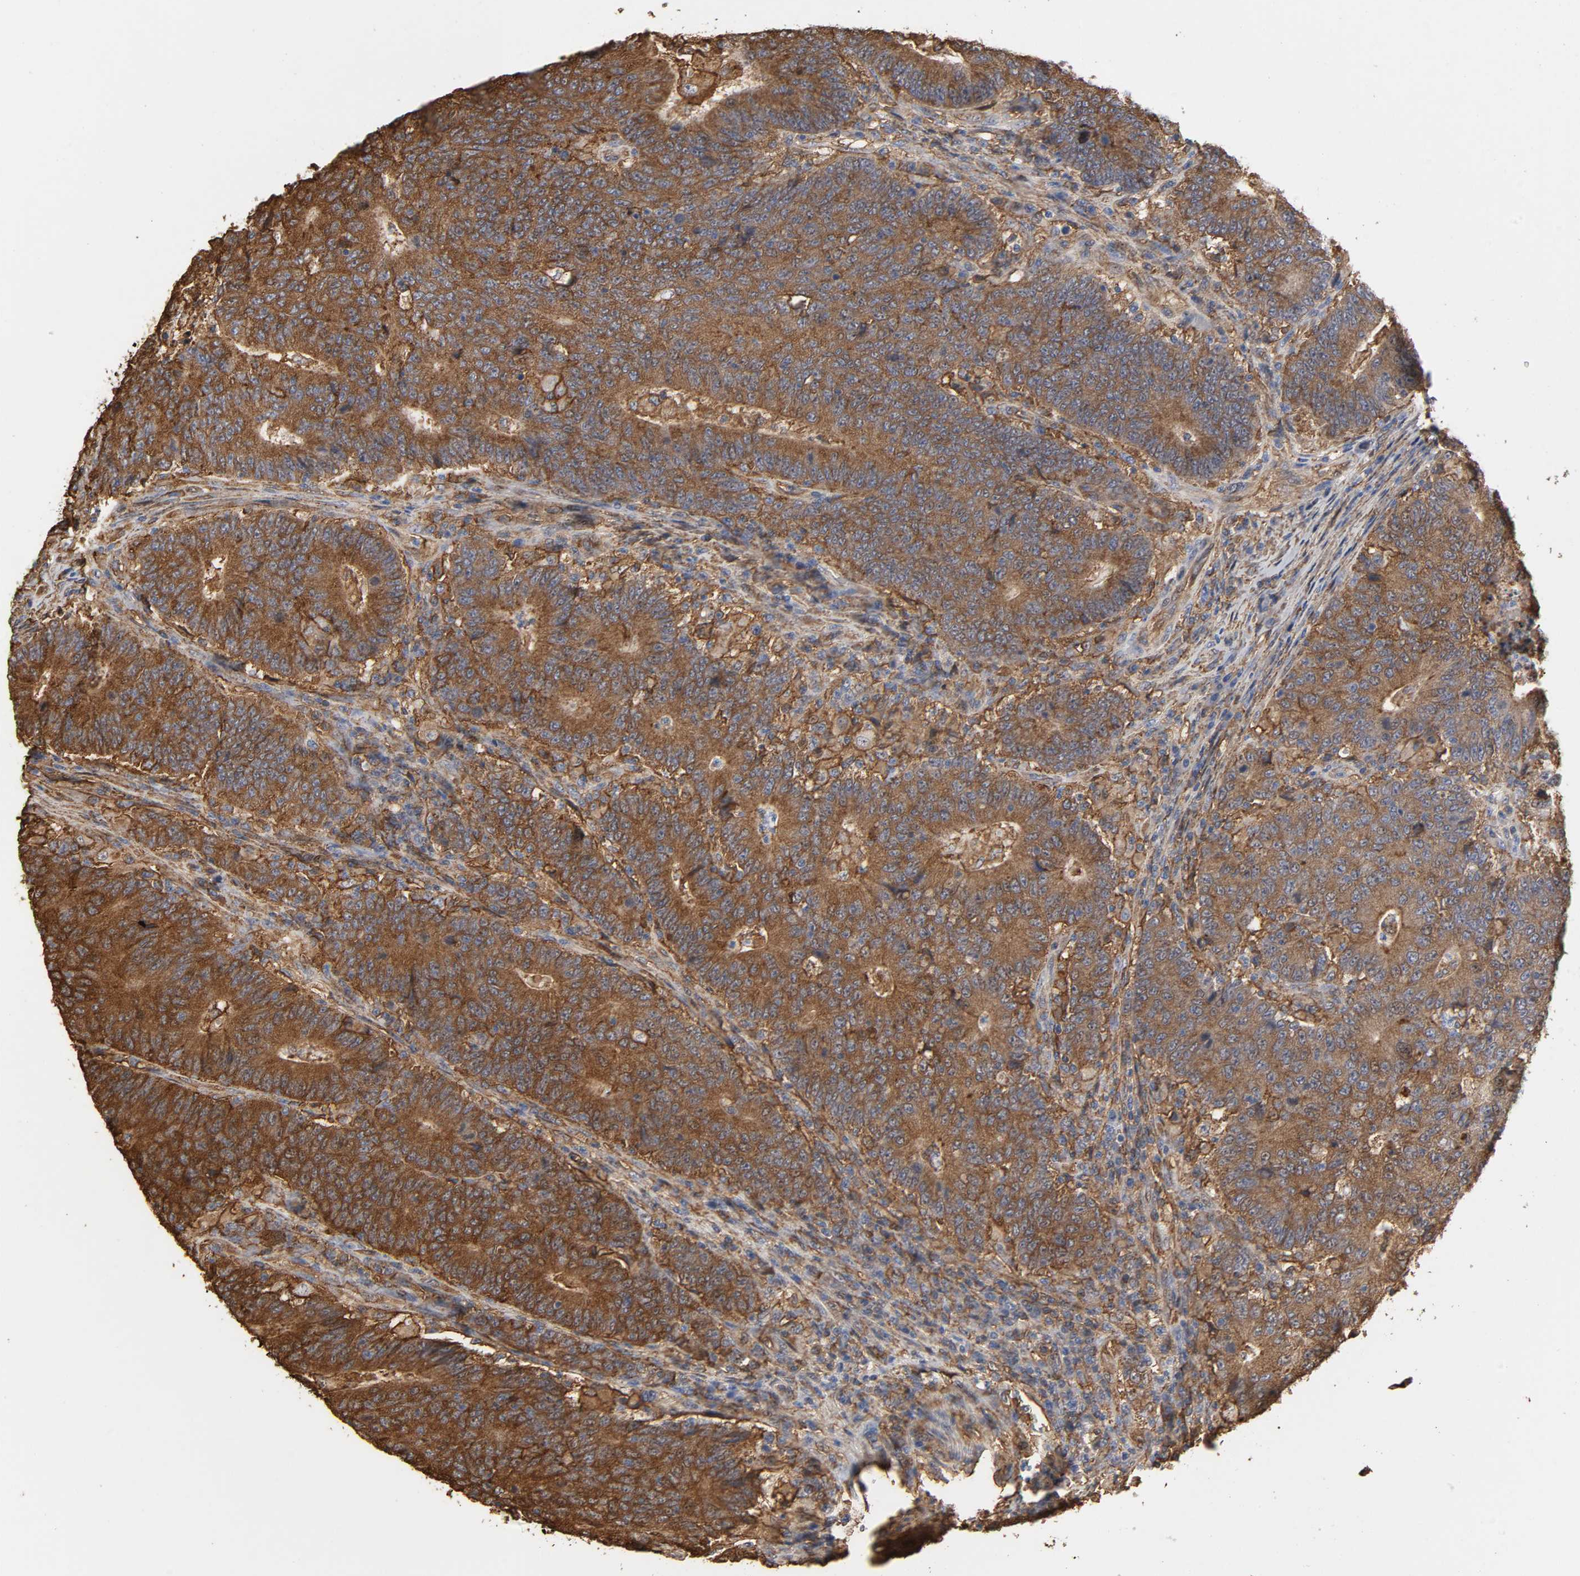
{"staining": {"intensity": "moderate", "quantity": ">75%", "location": "cytoplasmic/membranous"}, "tissue": "colorectal cancer", "cell_type": "Tumor cells", "image_type": "cancer", "snomed": [{"axis": "morphology", "description": "Normal tissue, NOS"}, {"axis": "morphology", "description": "Adenocarcinoma, NOS"}, {"axis": "topography", "description": "Colon"}], "caption": "The immunohistochemical stain labels moderate cytoplasmic/membranous staining in tumor cells of colorectal cancer (adenocarcinoma) tissue.", "gene": "ANXA2", "patient": {"sex": "female", "age": 75}}